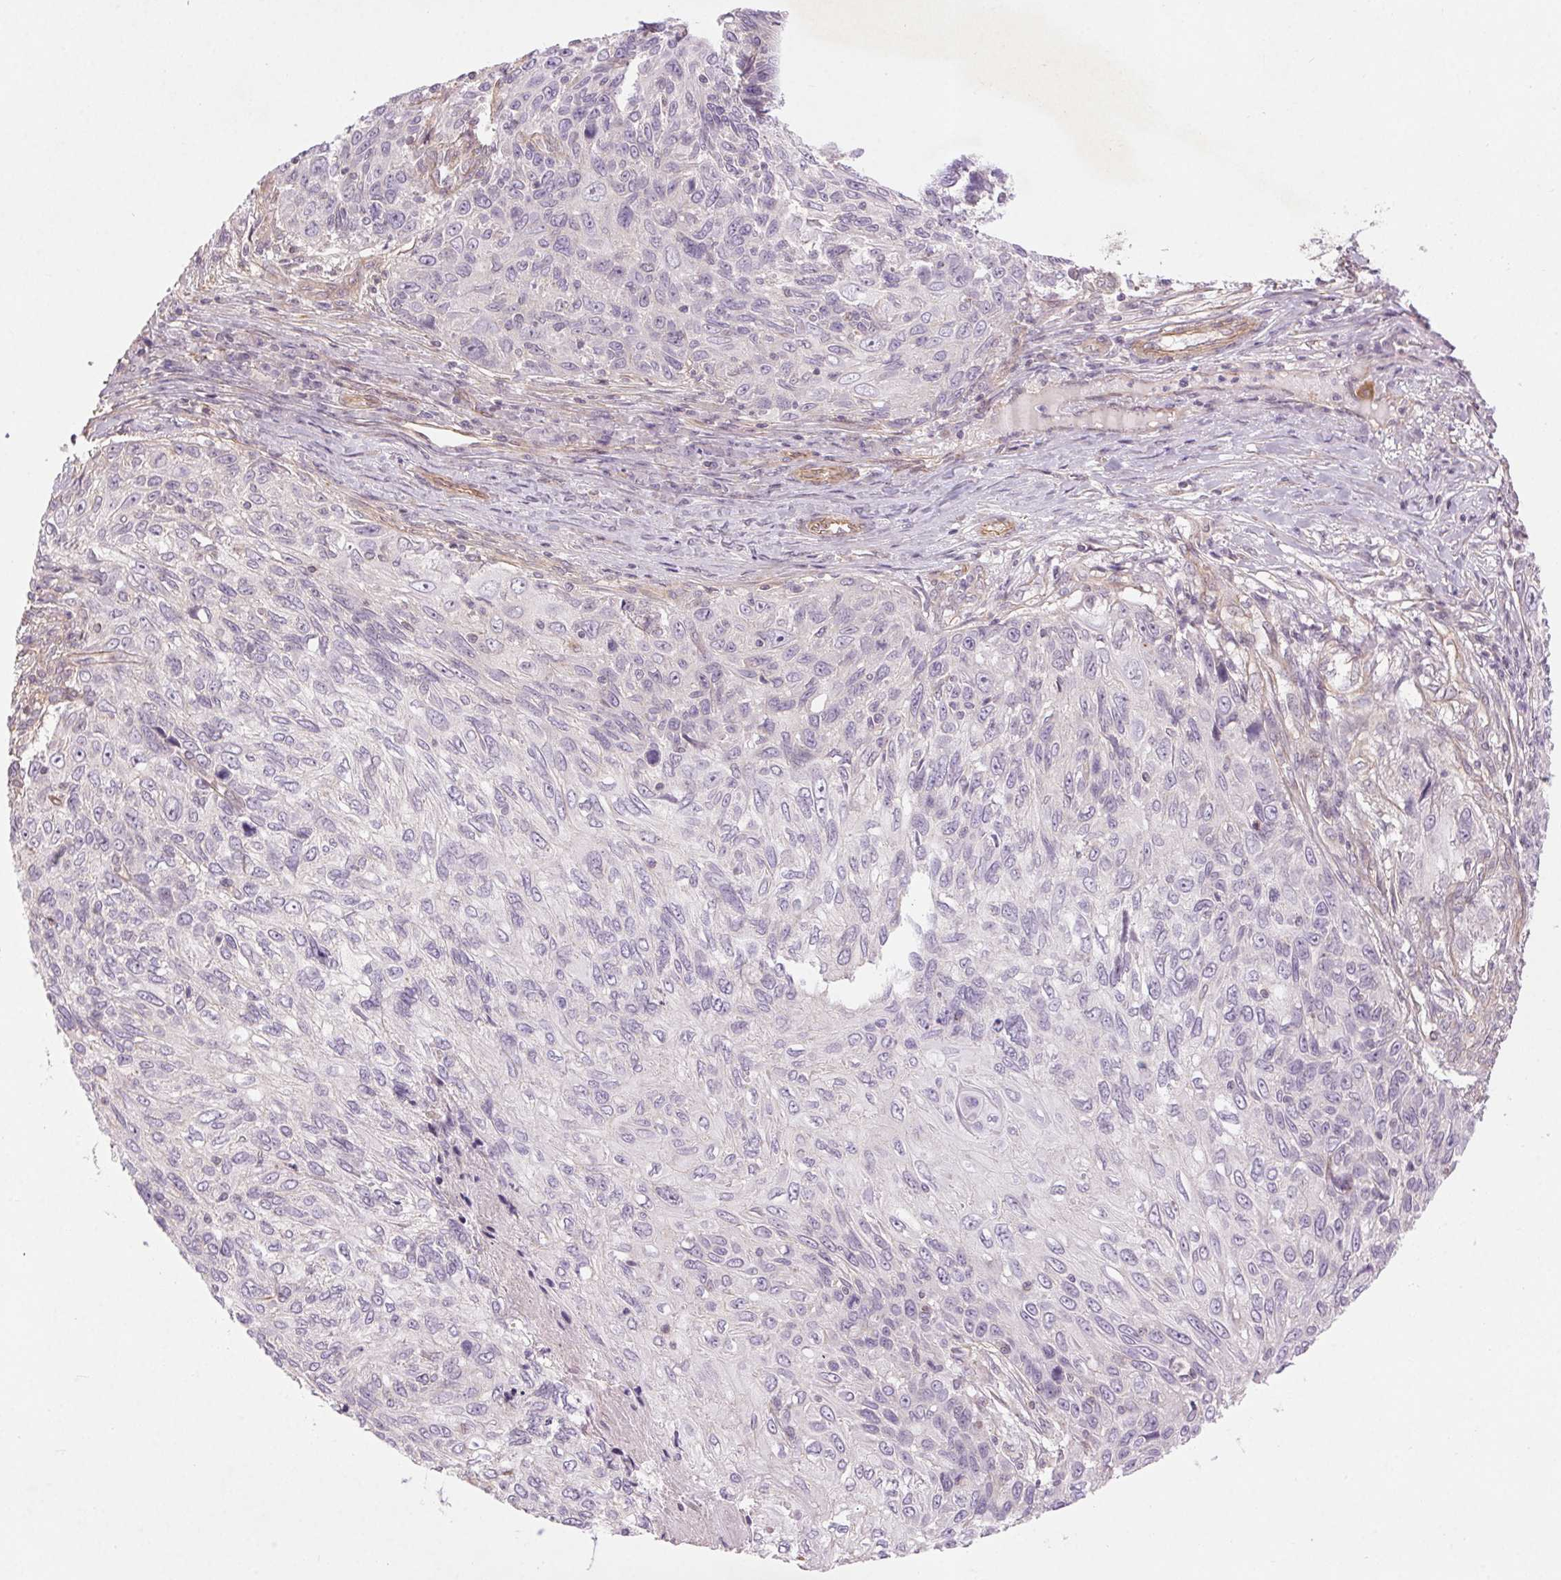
{"staining": {"intensity": "negative", "quantity": "none", "location": "none"}, "tissue": "skin cancer", "cell_type": "Tumor cells", "image_type": "cancer", "snomed": [{"axis": "morphology", "description": "Squamous cell carcinoma, NOS"}, {"axis": "topography", "description": "Skin"}], "caption": "High magnification brightfield microscopy of skin squamous cell carcinoma stained with DAB (3,3'-diaminobenzidine) (brown) and counterstained with hematoxylin (blue): tumor cells show no significant staining.", "gene": "CCSER1", "patient": {"sex": "male", "age": 92}}